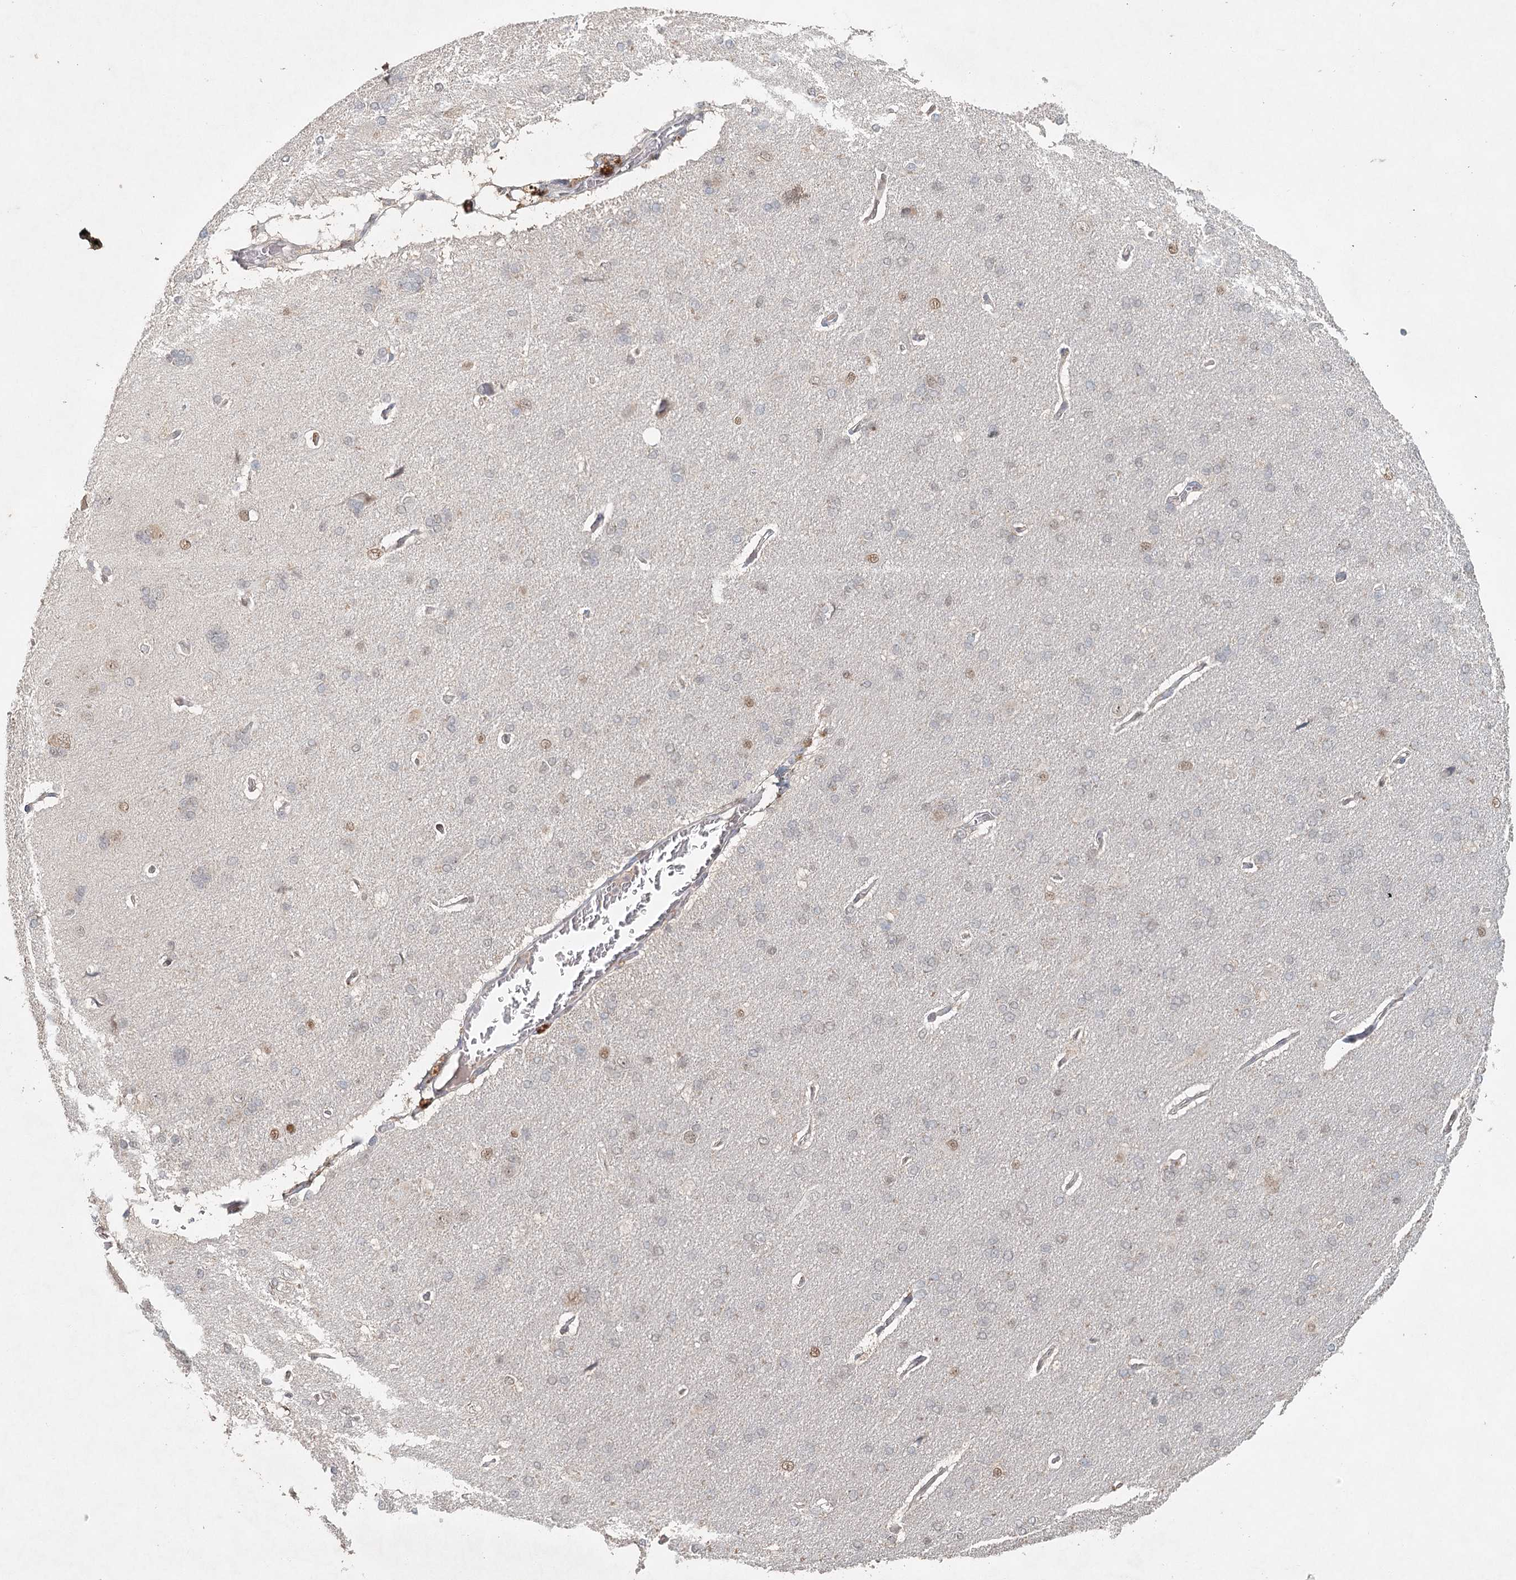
{"staining": {"intensity": "weak", "quantity": "<25%", "location": "cytoplasmic/membranous"}, "tissue": "cerebral cortex", "cell_type": "Endothelial cells", "image_type": "normal", "snomed": [{"axis": "morphology", "description": "Normal tissue, NOS"}, {"axis": "topography", "description": "Cerebral cortex"}], "caption": "Immunohistochemical staining of unremarkable cerebral cortex shows no significant expression in endothelial cells.", "gene": "ADK", "patient": {"sex": "male", "age": 62}}